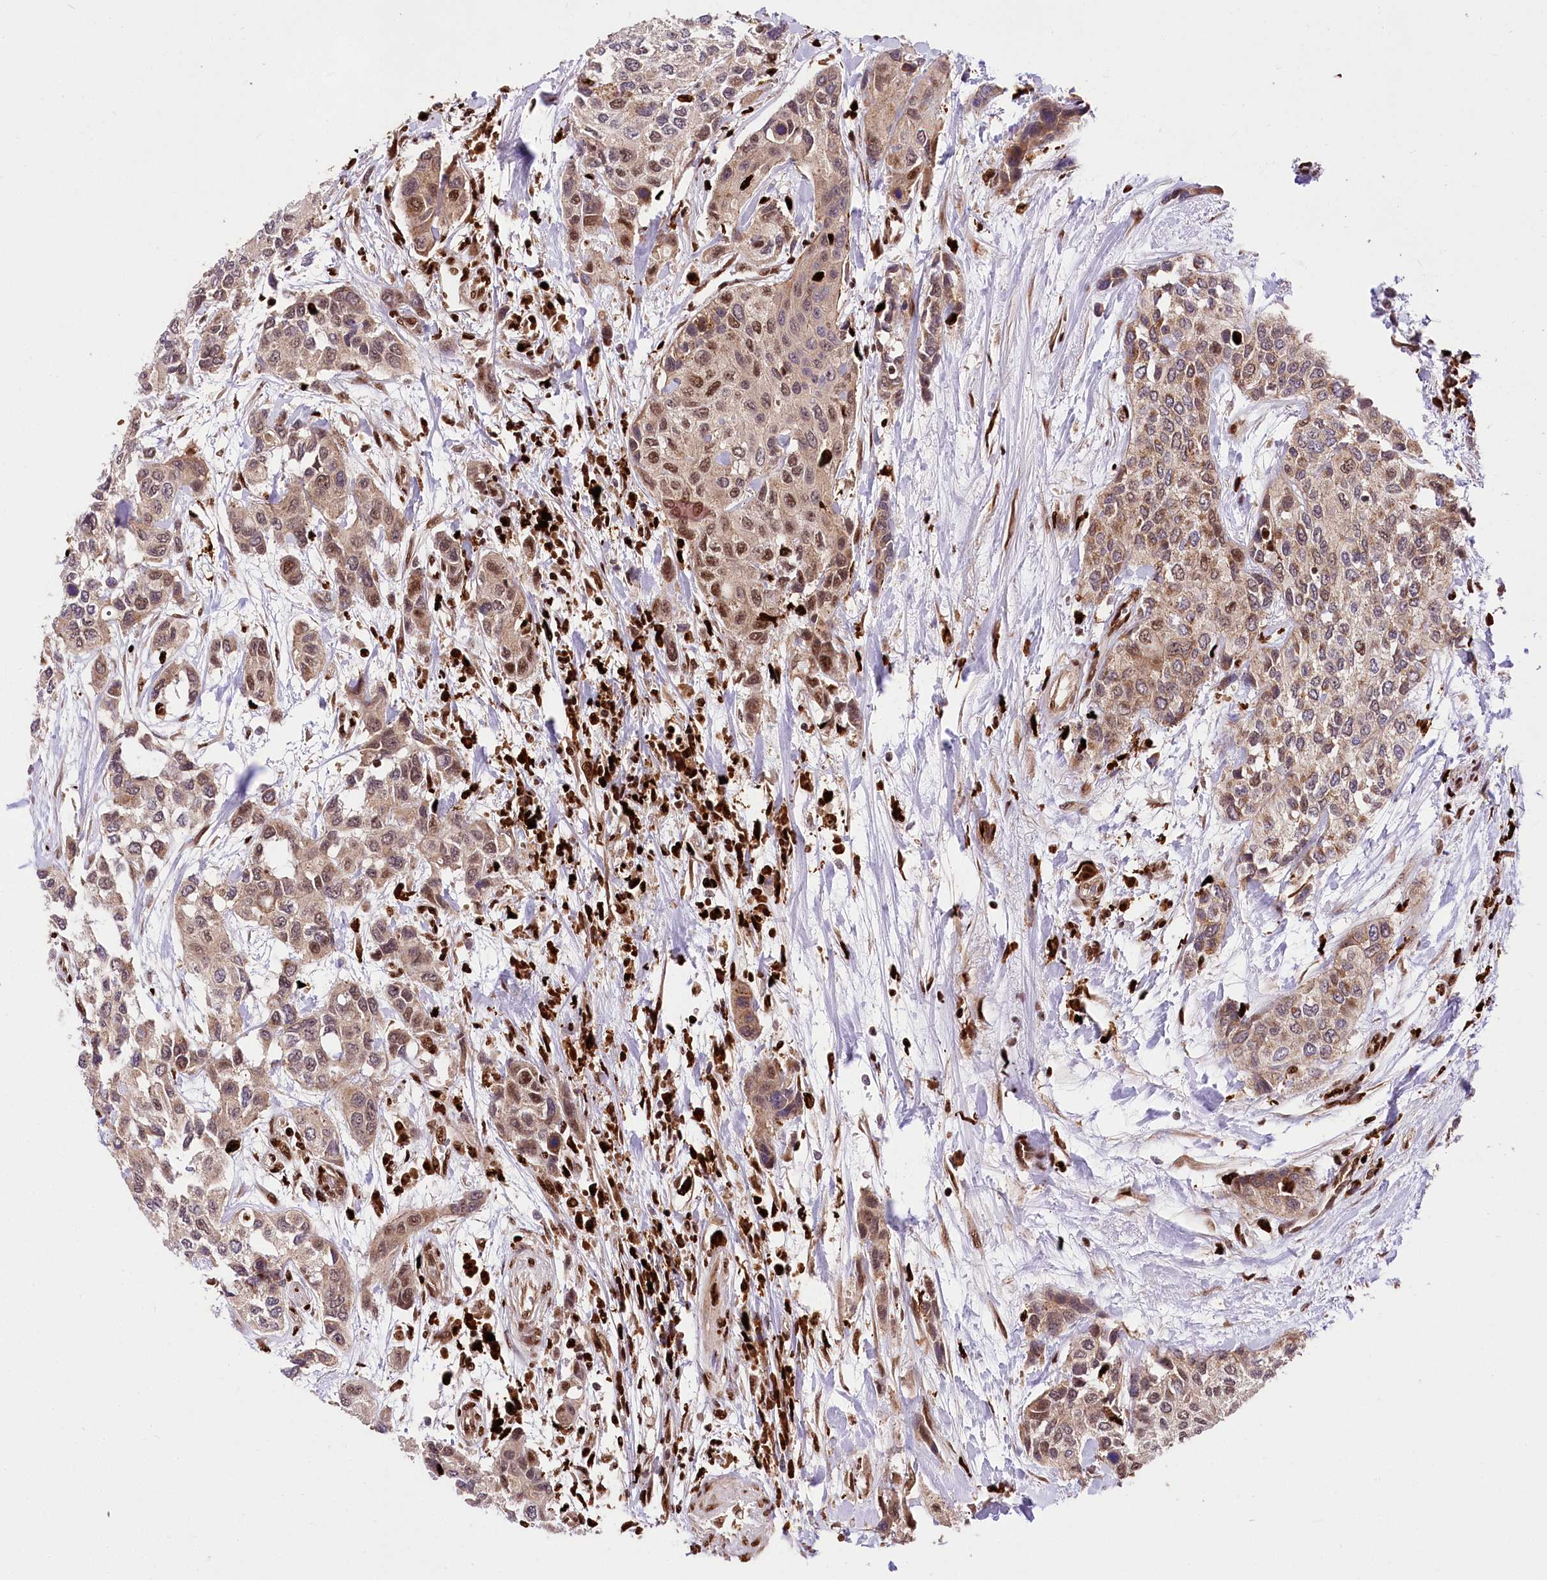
{"staining": {"intensity": "moderate", "quantity": "25%-75%", "location": "cytoplasmic/membranous,nuclear"}, "tissue": "urothelial cancer", "cell_type": "Tumor cells", "image_type": "cancer", "snomed": [{"axis": "morphology", "description": "Normal tissue, NOS"}, {"axis": "morphology", "description": "Urothelial carcinoma, High grade"}, {"axis": "topography", "description": "Vascular tissue"}, {"axis": "topography", "description": "Urinary bladder"}], "caption": "Urothelial cancer stained with DAB IHC exhibits medium levels of moderate cytoplasmic/membranous and nuclear positivity in about 25%-75% of tumor cells. The staining was performed using DAB (3,3'-diaminobenzidine), with brown indicating positive protein expression. Nuclei are stained blue with hematoxylin.", "gene": "FIGN", "patient": {"sex": "female", "age": 56}}